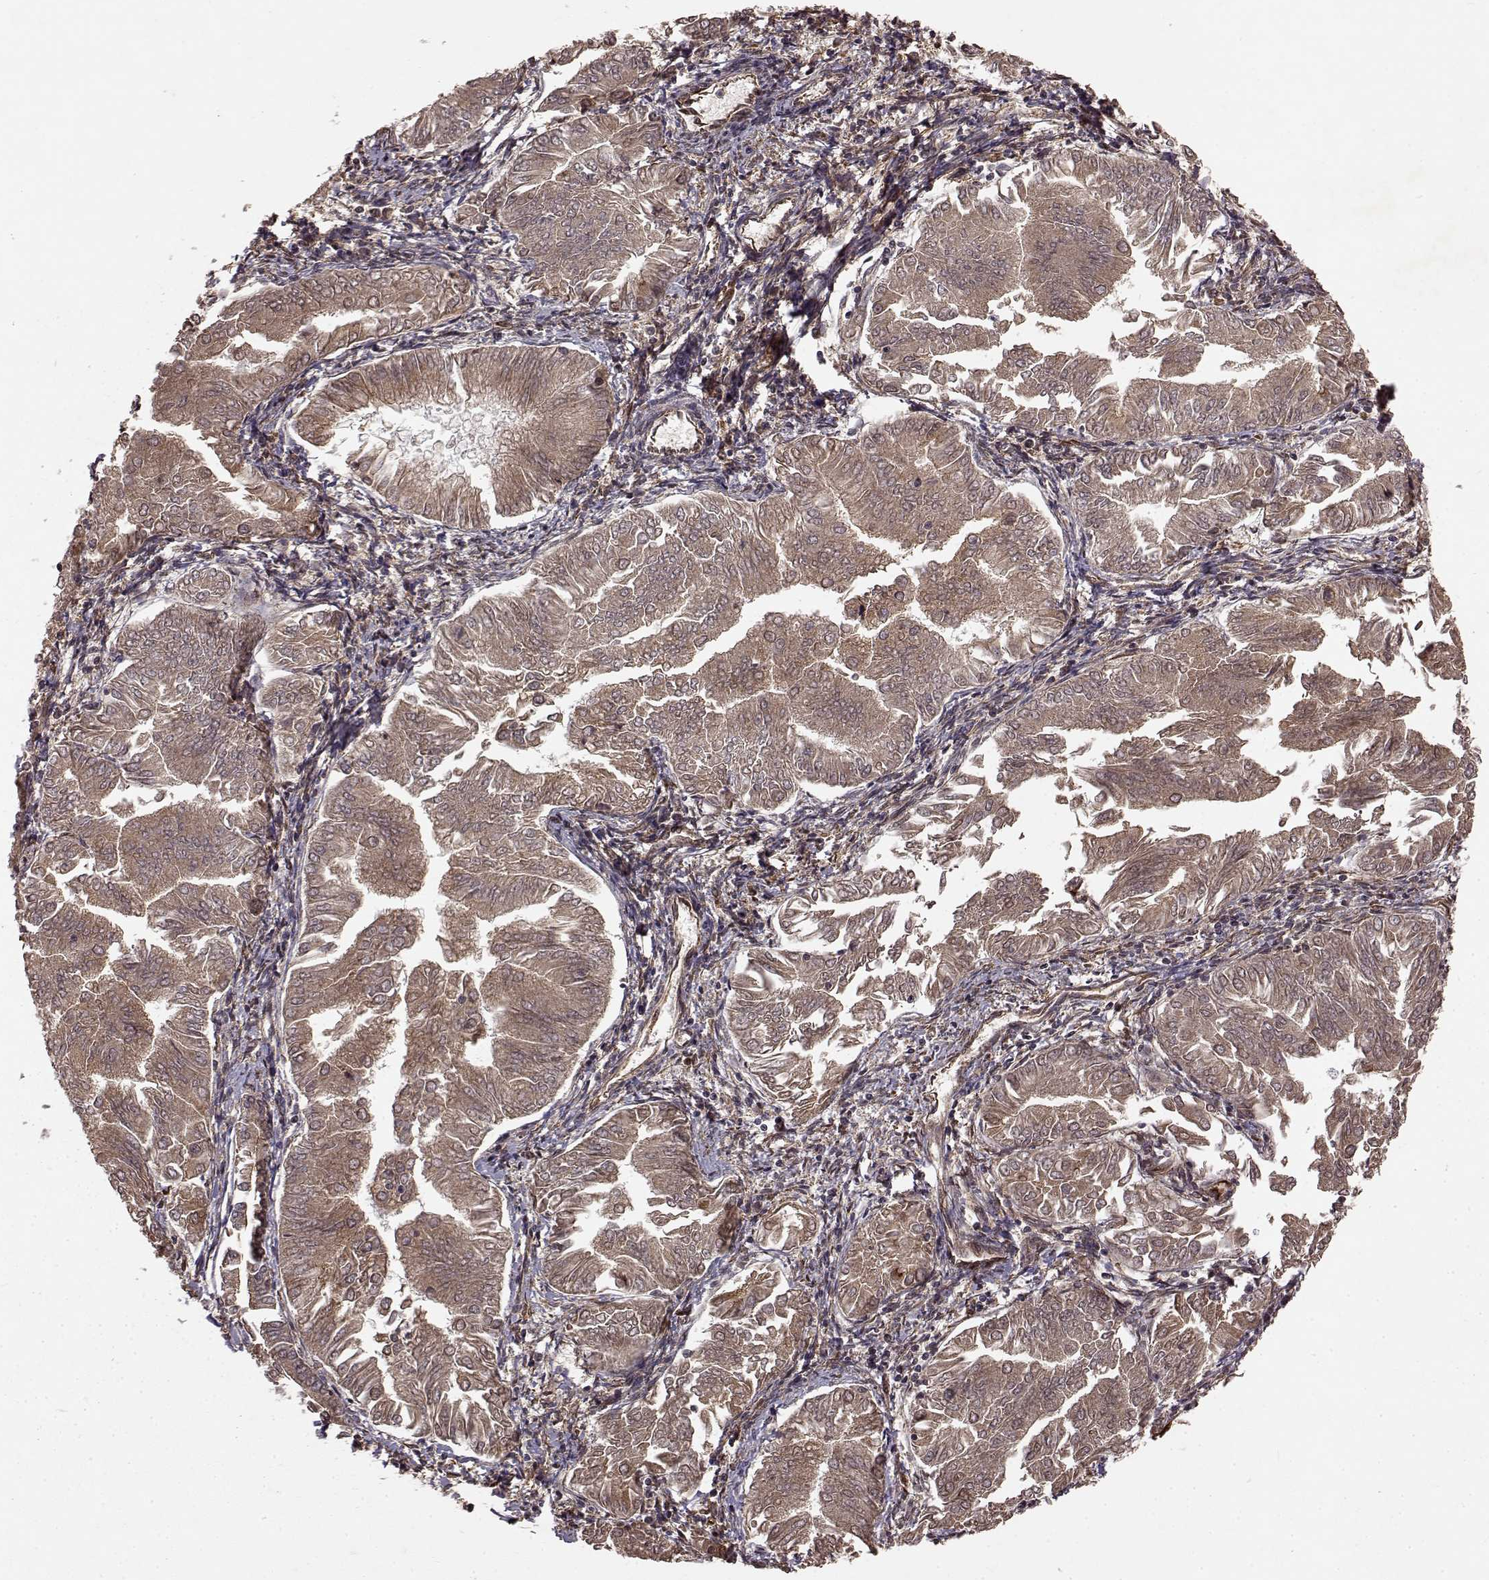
{"staining": {"intensity": "moderate", "quantity": "25%-75%", "location": "cytoplasmic/membranous"}, "tissue": "endometrial cancer", "cell_type": "Tumor cells", "image_type": "cancer", "snomed": [{"axis": "morphology", "description": "Adenocarcinoma, NOS"}, {"axis": "topography", "description": "Endometrium"}], "caption": "Adenocarcinoma (endometrial) stained with a protein marker reveals moderate staining in tumor cells.", "gene": "FSTL1", "patient": {"sex": "female", "age": 53}}